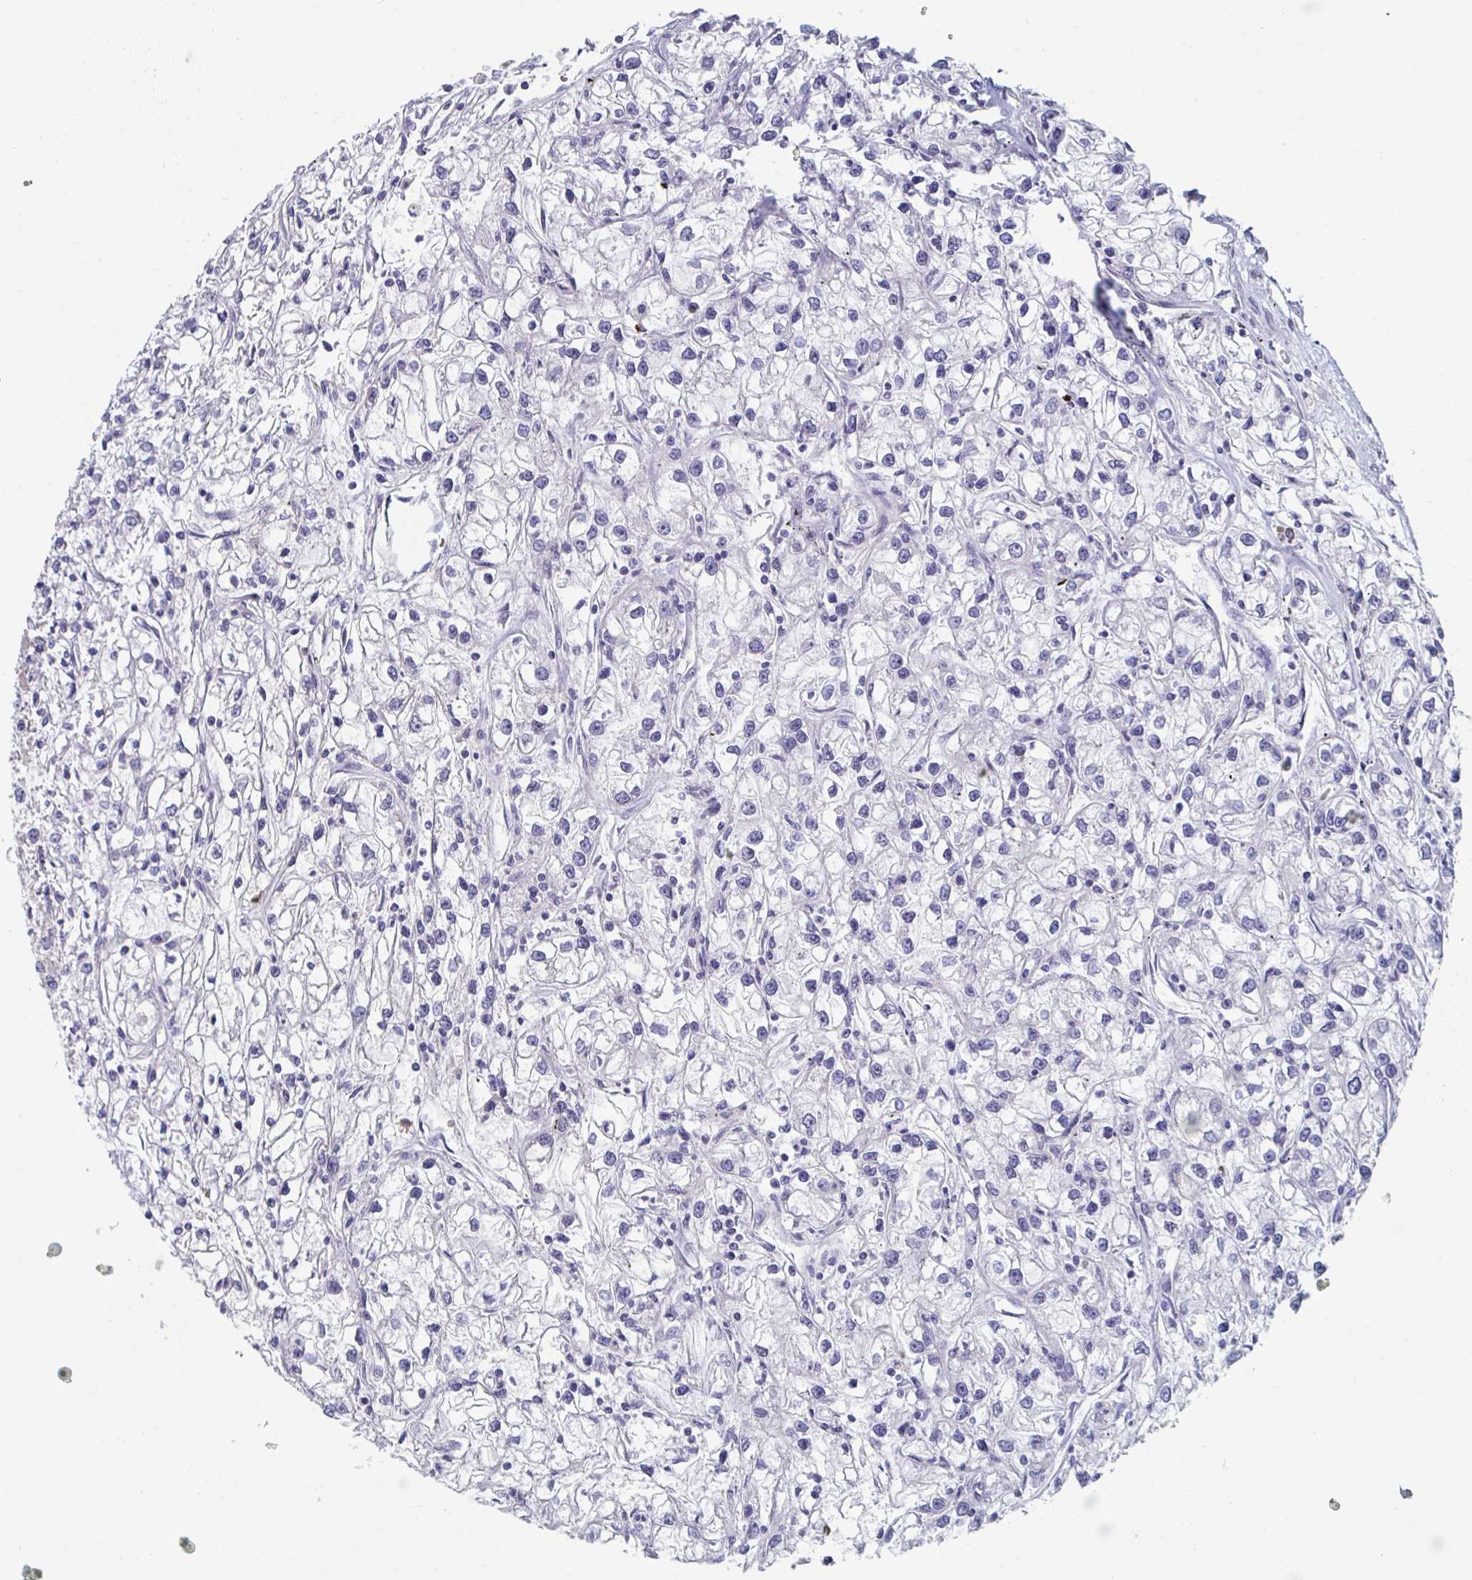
{"staining": {"intensity": "negative", "quantity": "none", "location": "none"}, "tissue": "renal cancer", "cell_type": "Tumor cells", "image_type": "cancer", "snomed": [{"axis": "morphology", "description": "Adenocarcinoma, NOS"}, {"axis": "topography", "description": "Kidney"}], "caption": "The micrograph reveals no significant positivity in tumor cells of renal cancer (adenocarcinoma).", "gene": "CENPT", "patient": {"sex": "female", "age": 59}}